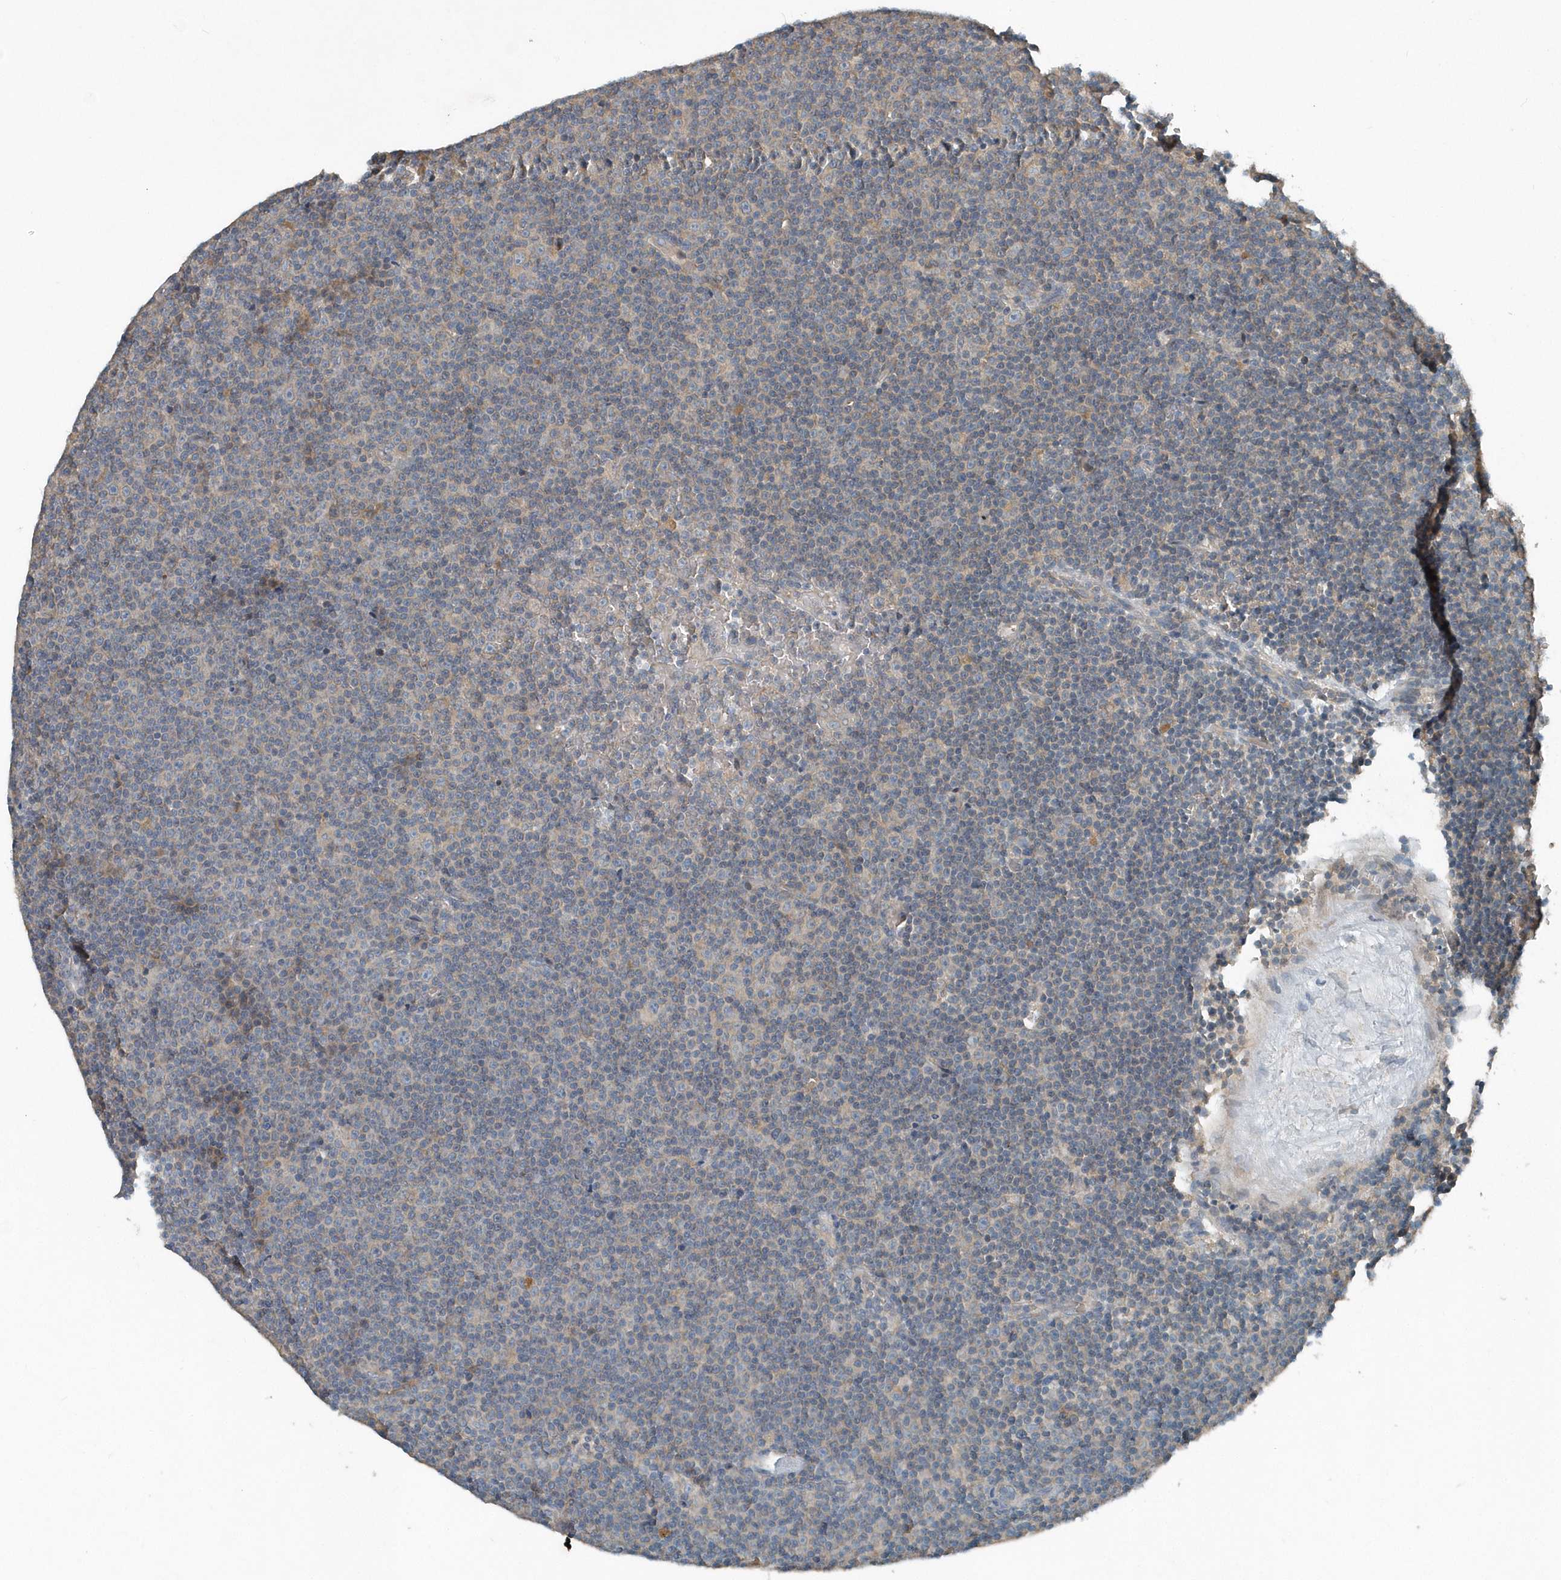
{"staining": {"intensity": "negative", "quantity": "none", "location": "none"}, "tissue": "lymphoma", "cell_type": "Tumor cells", "image_type": "cancer", "snomed": [{"axis": "morphology", "description": "Malignant lymphoma, non-Hodgkin's type, Low grade"}, {"axis": "topography", "description": "Lymph node"}], "caption": "The micrograph displays no significant expression in tumor cells of low-grade malignant lymphoma, non-Hodgkin's type. (DAB IHC, high magnification).", "gene": "SCFD2", "patient": {"sex": "female", "age": 67}}